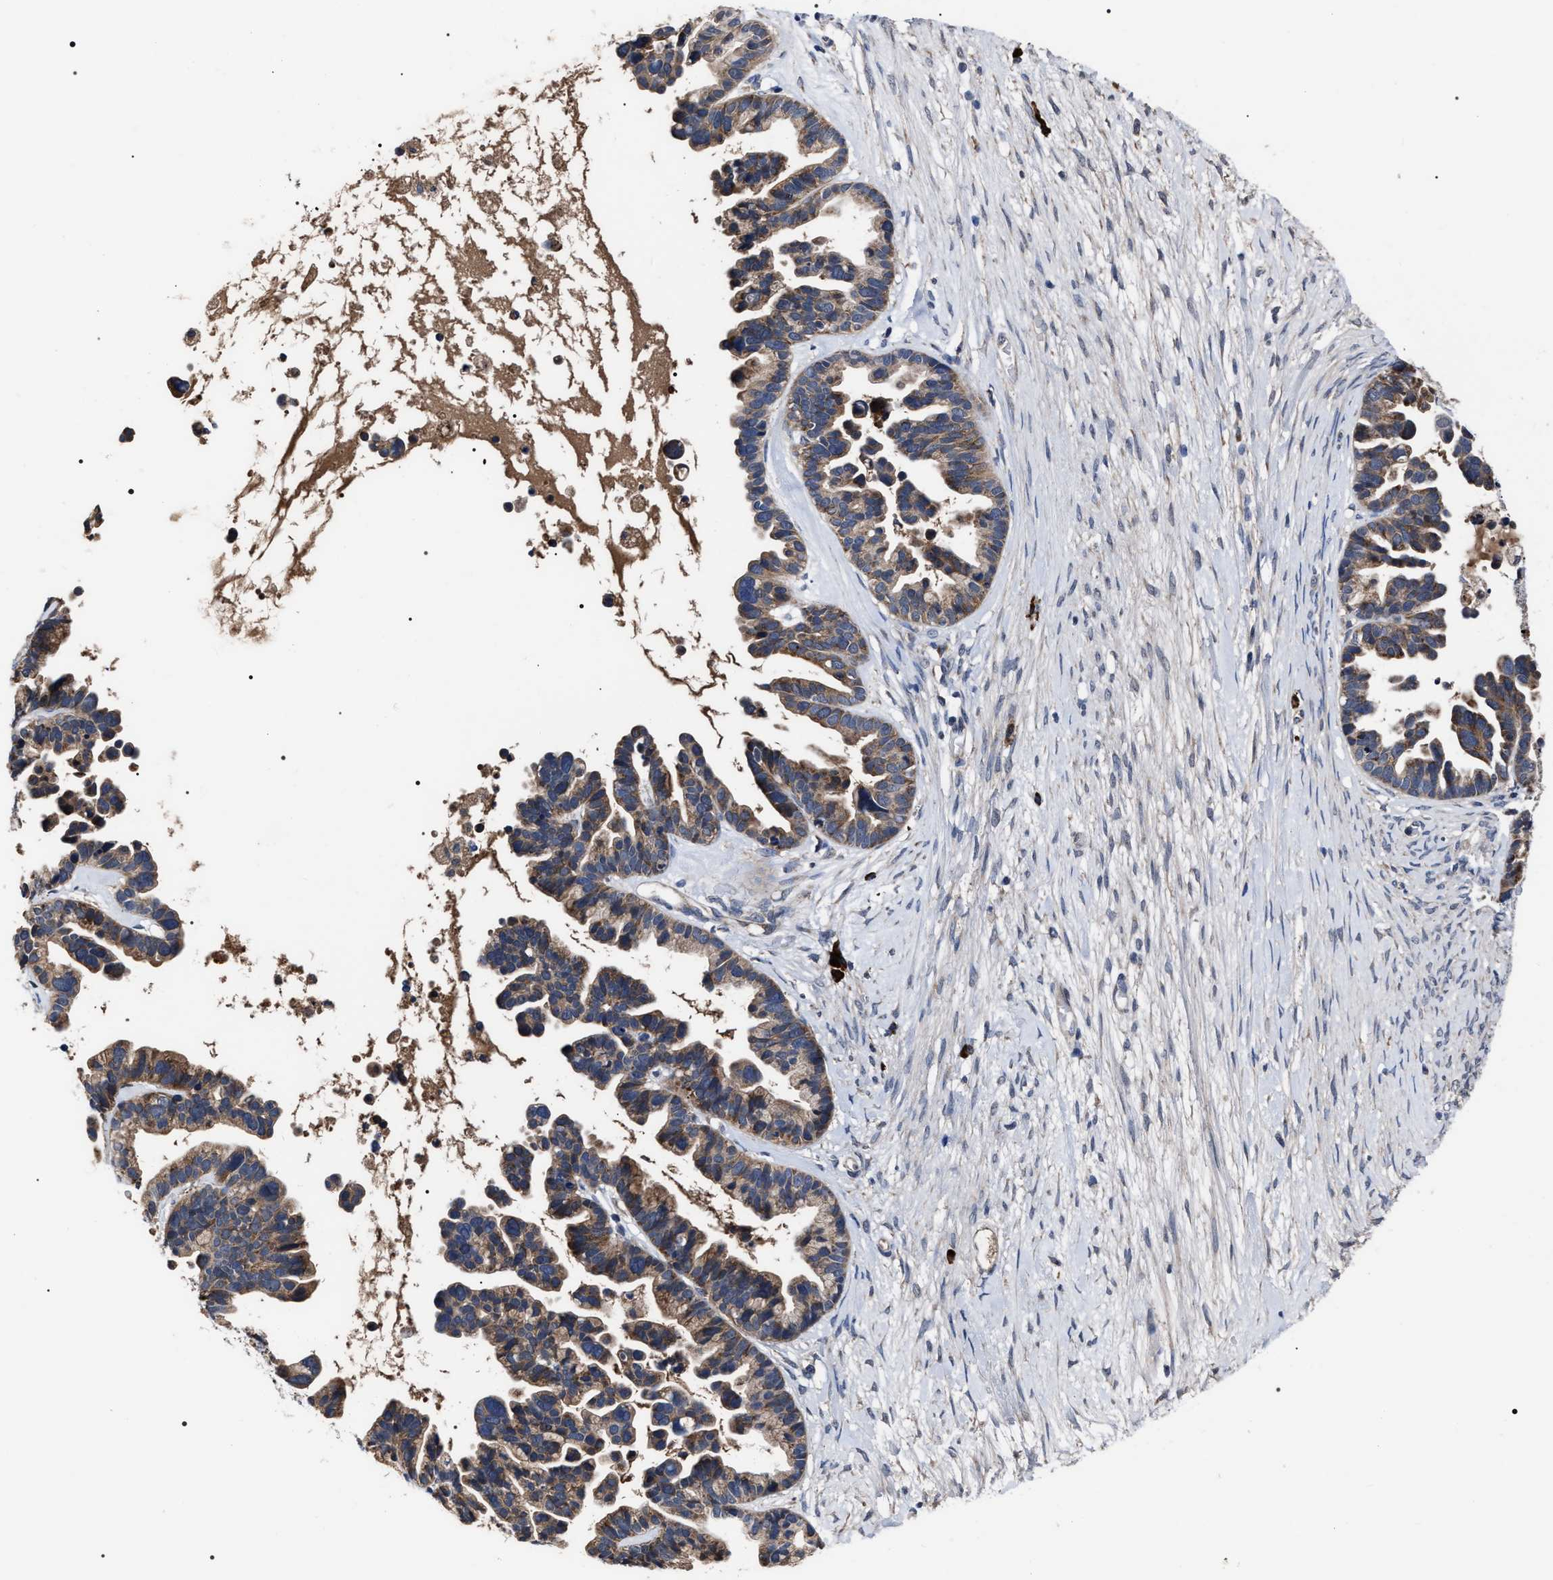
{"staining": {"intensity": "moderate", "quantity": ">75%", "location": "cytoplasmic/membranous"}, "tissue": "ovarian cancer", "cell_type": "Tumor cells", "image_type": "cancer", "snomed": [{"axis": "morphology", "description": "Cystadenocarcinoma, serous, NOS"}, {"axis": "topography", "description": "Ovary"}], "caption": "Ovarian serous cystadenocarcinoma was stained to show a protein in brown. There is medium levels of moderate cytoplasmic/membranous positivity in about >75% of tumor cells.", "gene": "MACC1", "patient": {"sex": "female", "age": 56}}